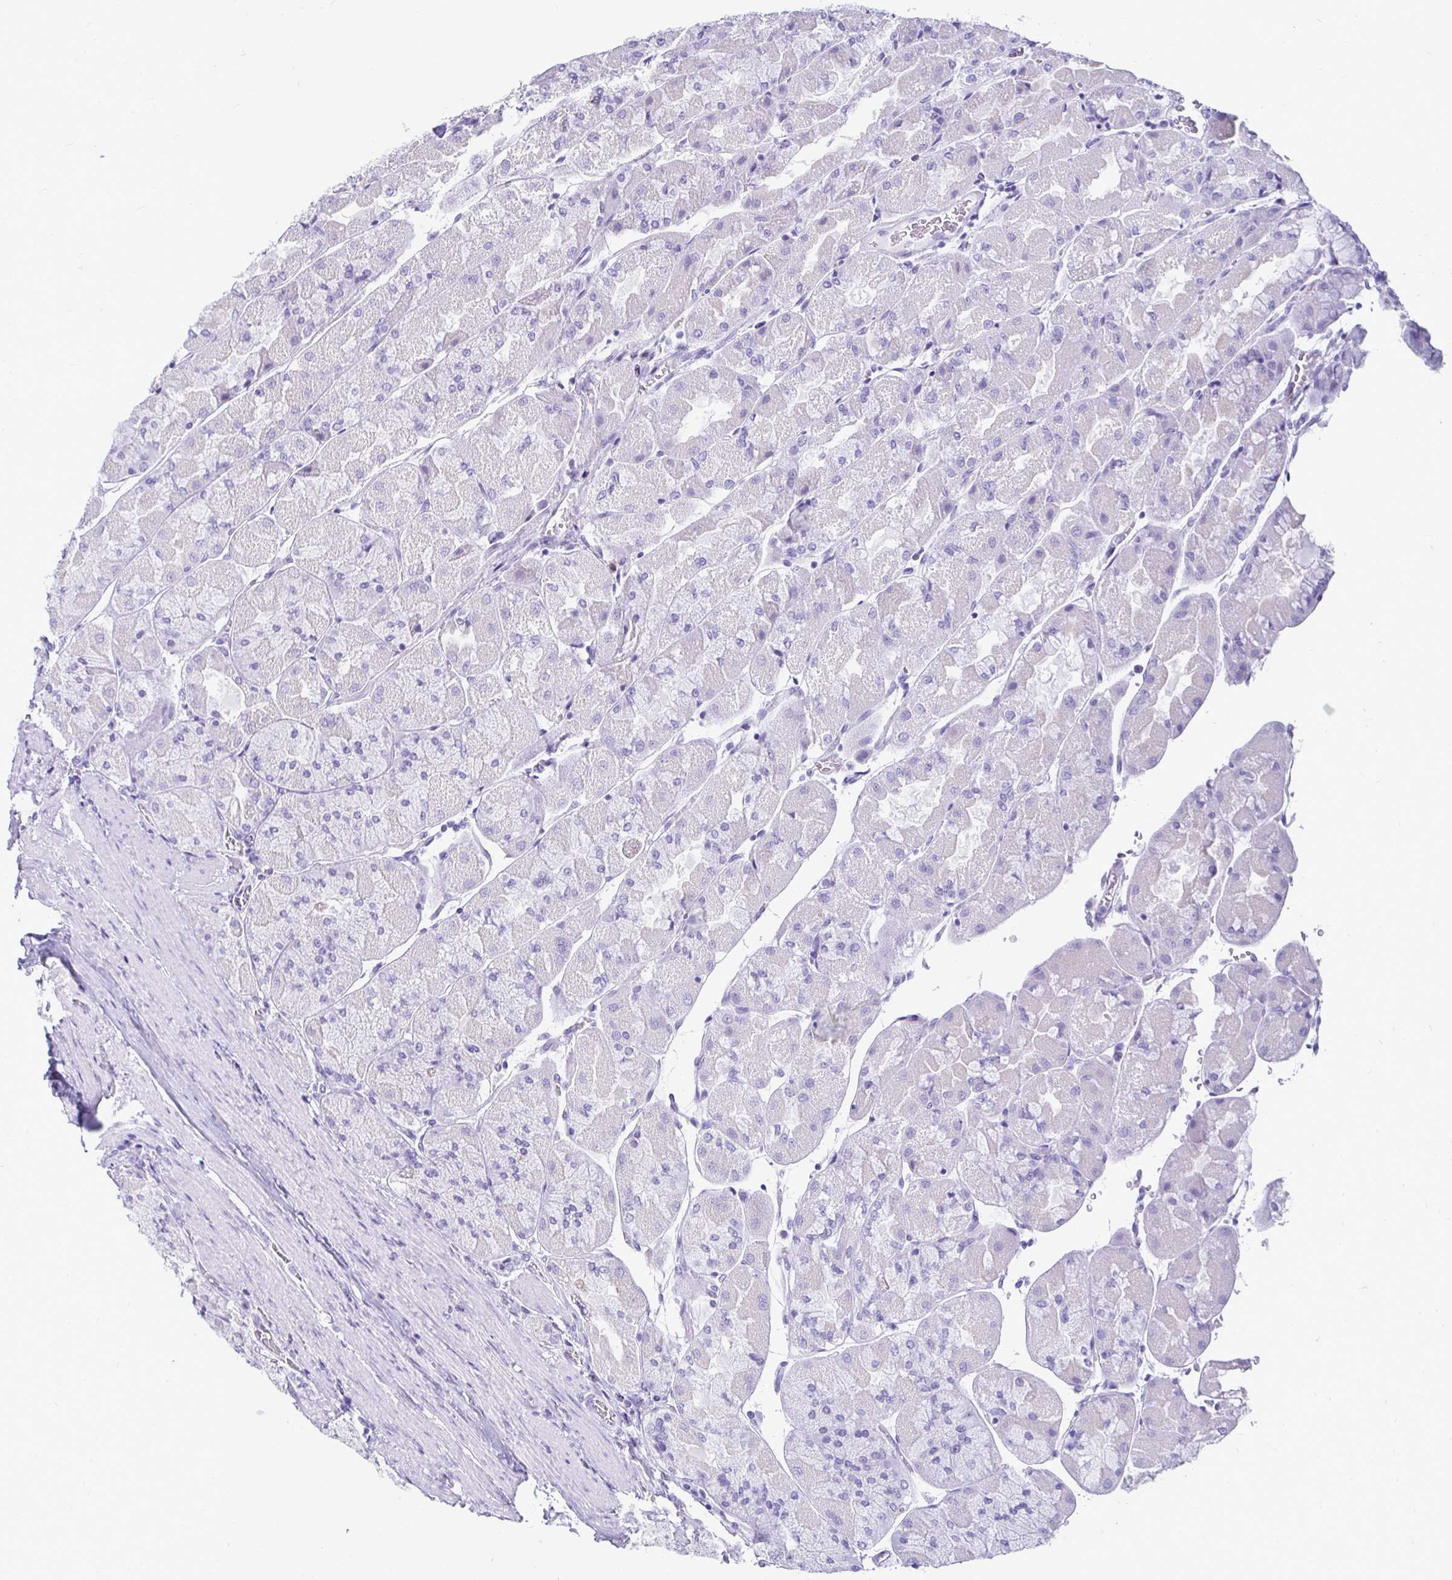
{"staining": {"intensity": "negative", "quantity": "none", "location": "none"}, "tissue": "stomach", "cell_type": "Glandular cells", "image_type": "normal", "snomed": [{"axis": "morphology", "description": "Normal tissue, NOS"}, {"axis": "topography", "description": "Stomach"}], "caption": "Protein analysis of normal stomach shows no significant positivity in glandular cells.", "gene": "CST6", "patient": {"sex": "female", "age": 61}}